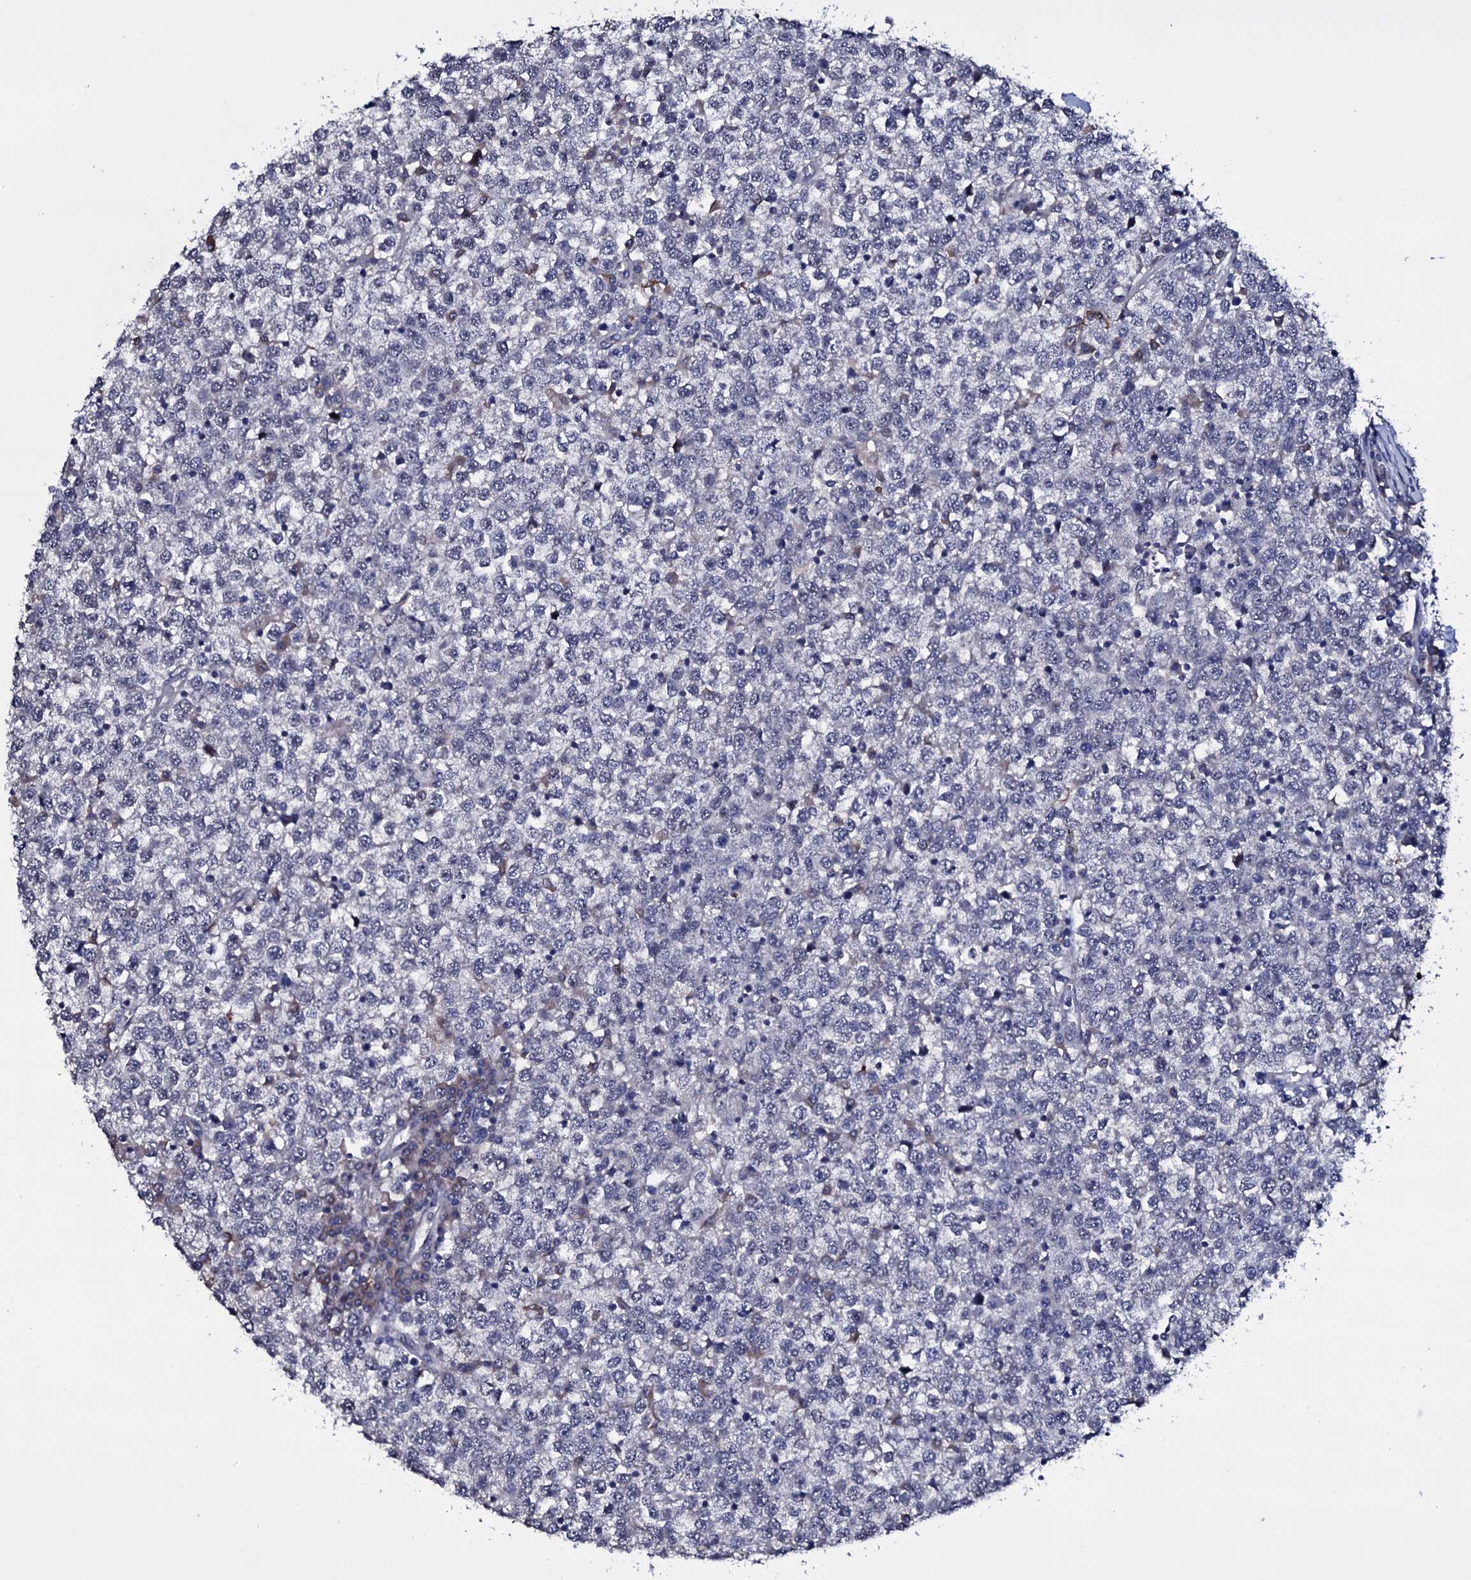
{"staining": {"intensity": "negative", "quantity": "none", "location": "none"}, "tissue": "testis cancer", "cell_type": "Tumor cells", "image_type": "cancer", "snomed": [{"axis": "morphology", "description": "Seminoma, NOS"}, {"axis": "topography", "description": "Testis"}], "caption": "Tumor cells are negative for protein expression in human testis cancer. (Stains: DAB (3,3'-diaminobenzidine) IHC with hematoxylin counter stain, Microscopy: brightfield microscopy at high magnification).", "gene": "BCL2L14", "patient": {"sex": "male", "age": 65}}